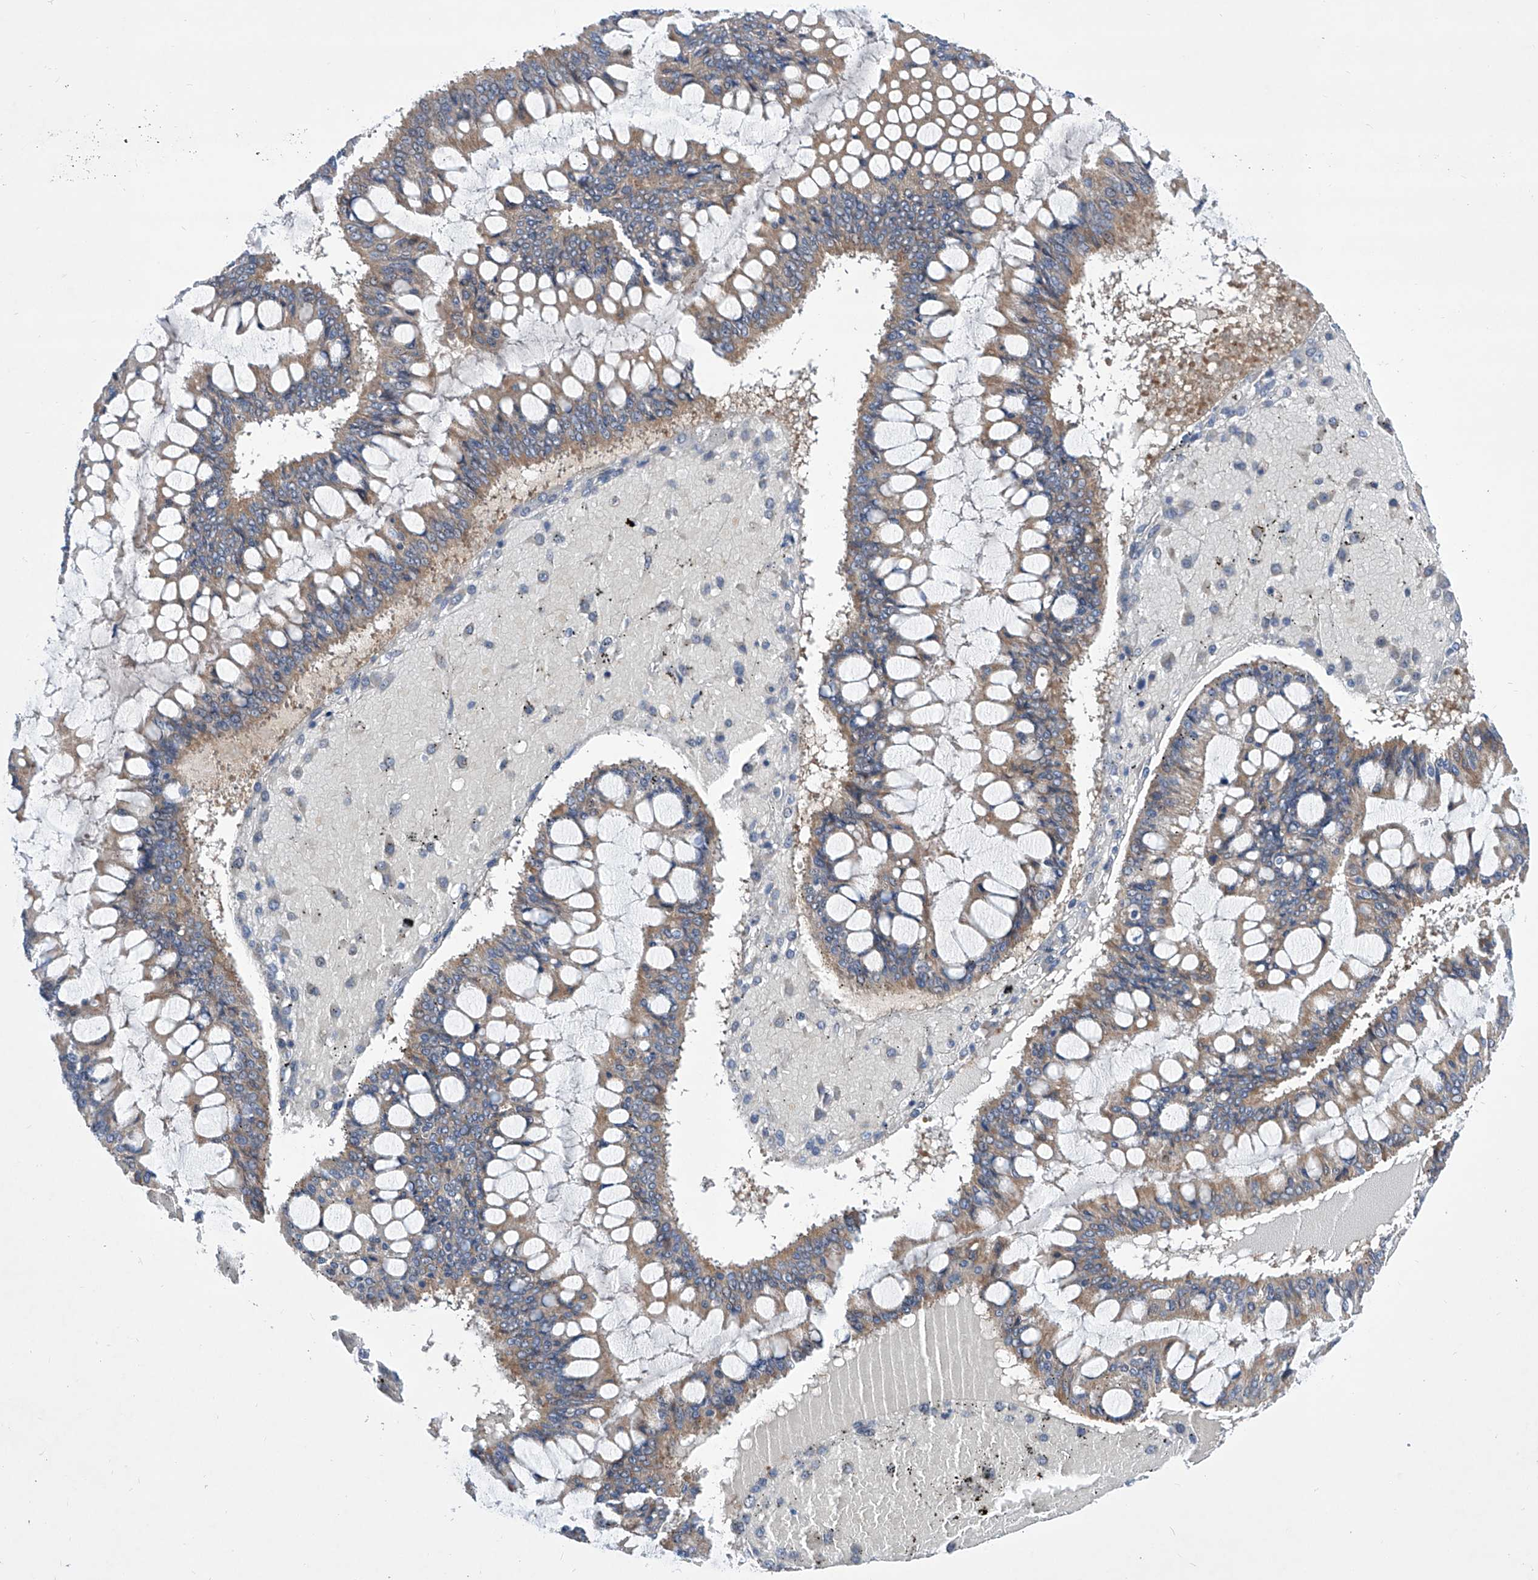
{"staining": {"intensity": "weak", "quantity": ">75%", "location": "cytoplasmic/membranous"}, "tissue": "ovarian cancer", "cell_type": "Tumor cells", "image_type": "cancer", "snomed": [{"axis": "morphology", "description": "Cystadenocarcinoma, mucinous, NOS"}, {"axis": "topography", "description": "Ovary"}], "caption": "Tumor cells exhibit low levels of weak cytoplasmic/membranous positivity in approximately >75% of cells in ovarian cancer (mucinous cystadenocarcinoma).", "gene": "SRBD1", "patient": {"sex": "female", "age": 73}}